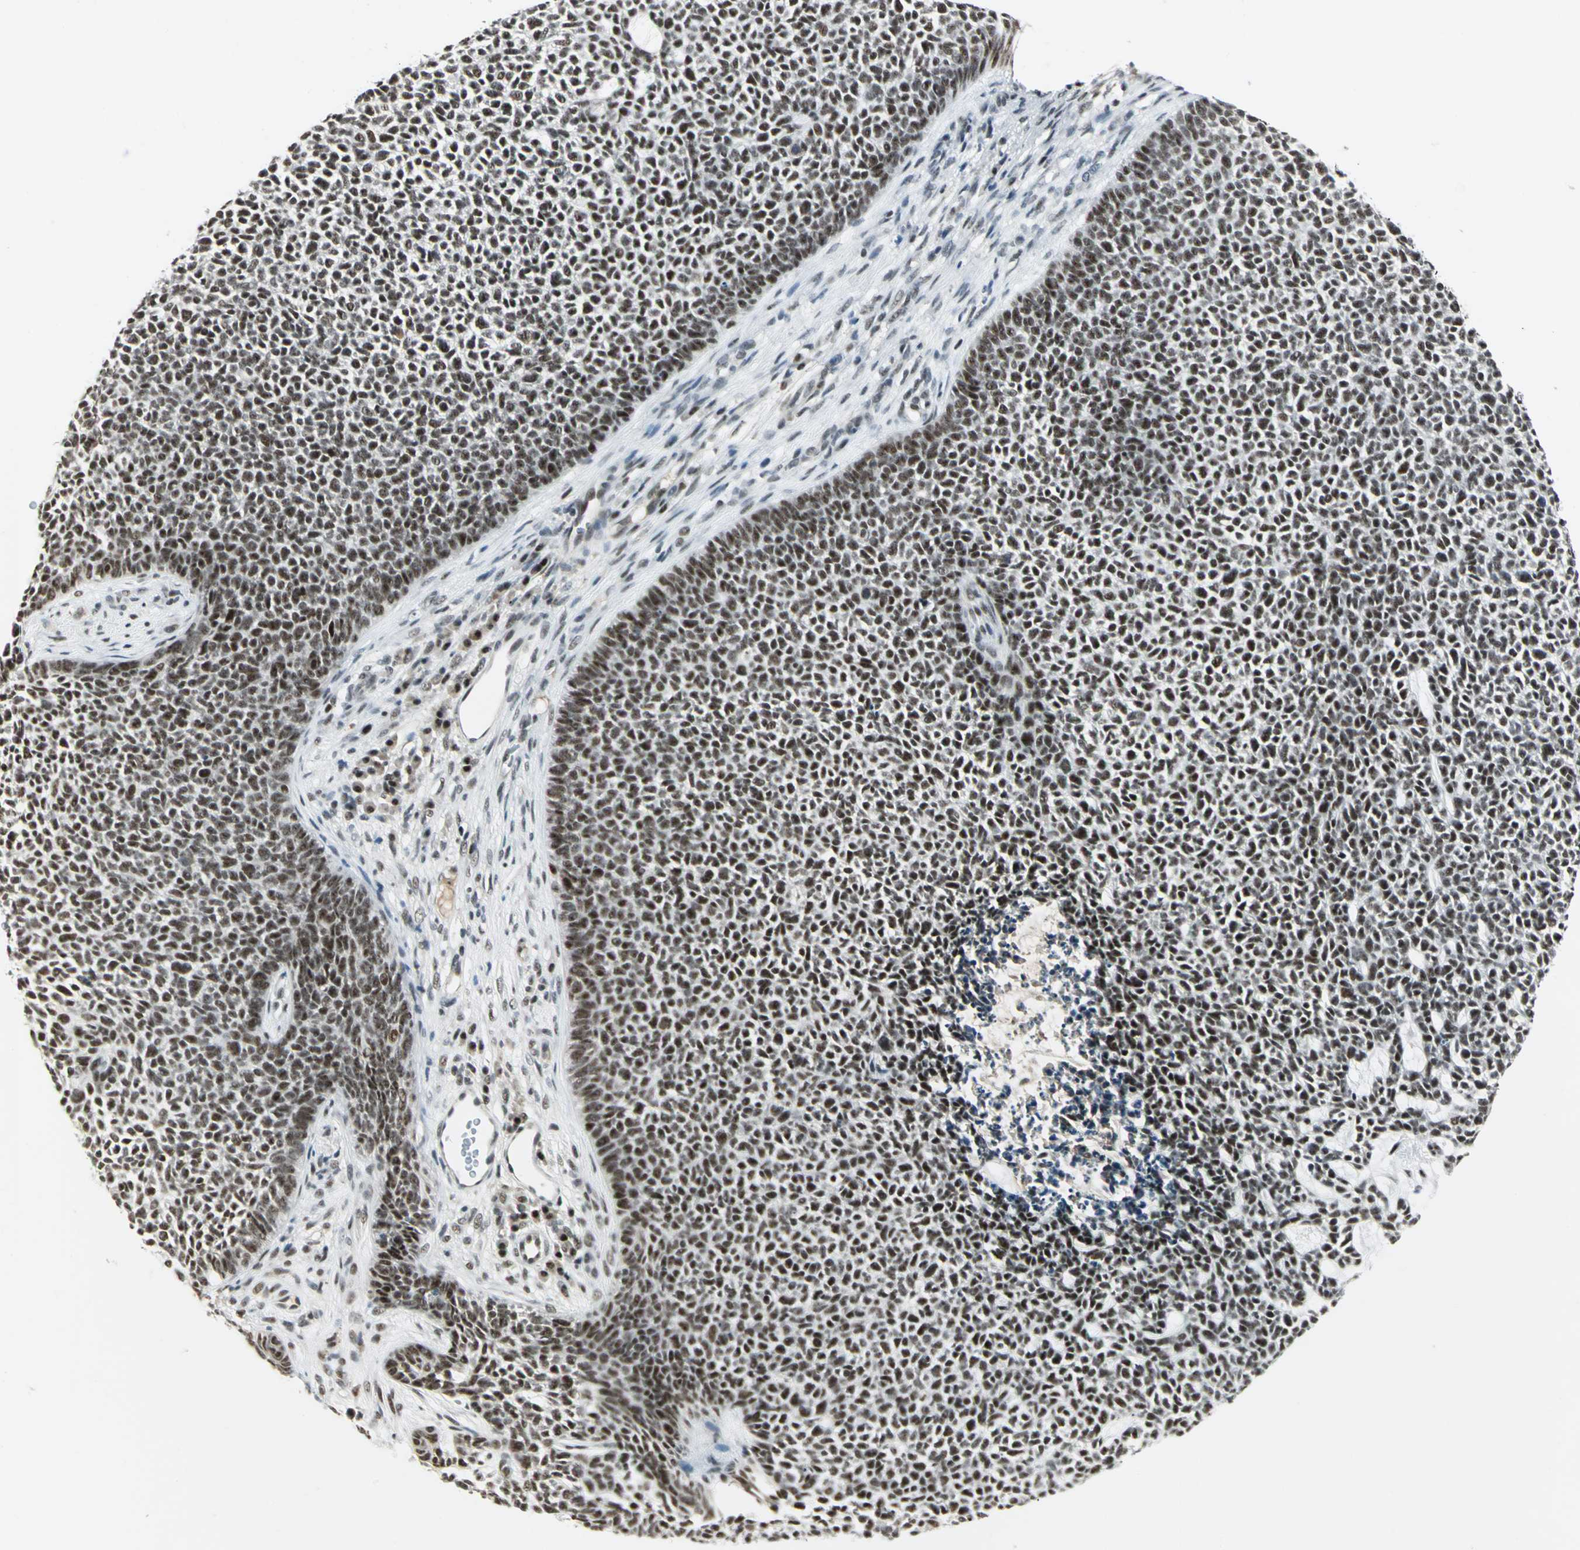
{"staining": {"intensity": "strong", "quantity": ">75%", "location": "nuclear"}, "tissue": "skin cancer", "cell_type": "Tumor cells", "image_type": "cancer", "snomed": [{"axis": "morphology", "description": "Basal cell carcinoma"}, {"axis": "topography", "description": "Skin"}], "caption": "Immunohistochemistry (IHC) staining of skin basal cell carcinoma, which shows high levels of strong nuclear staining in about >75% of tumor cells indicating strong nuclear protein staining. The staining was performed using DAB (3,3'-diaminobenzidine) (brown) for protein detection and nuclei were counterstained in hematoxylin (blue).", "gene": "CCNT1", "patient": {"sex": "female", "age": 84}}